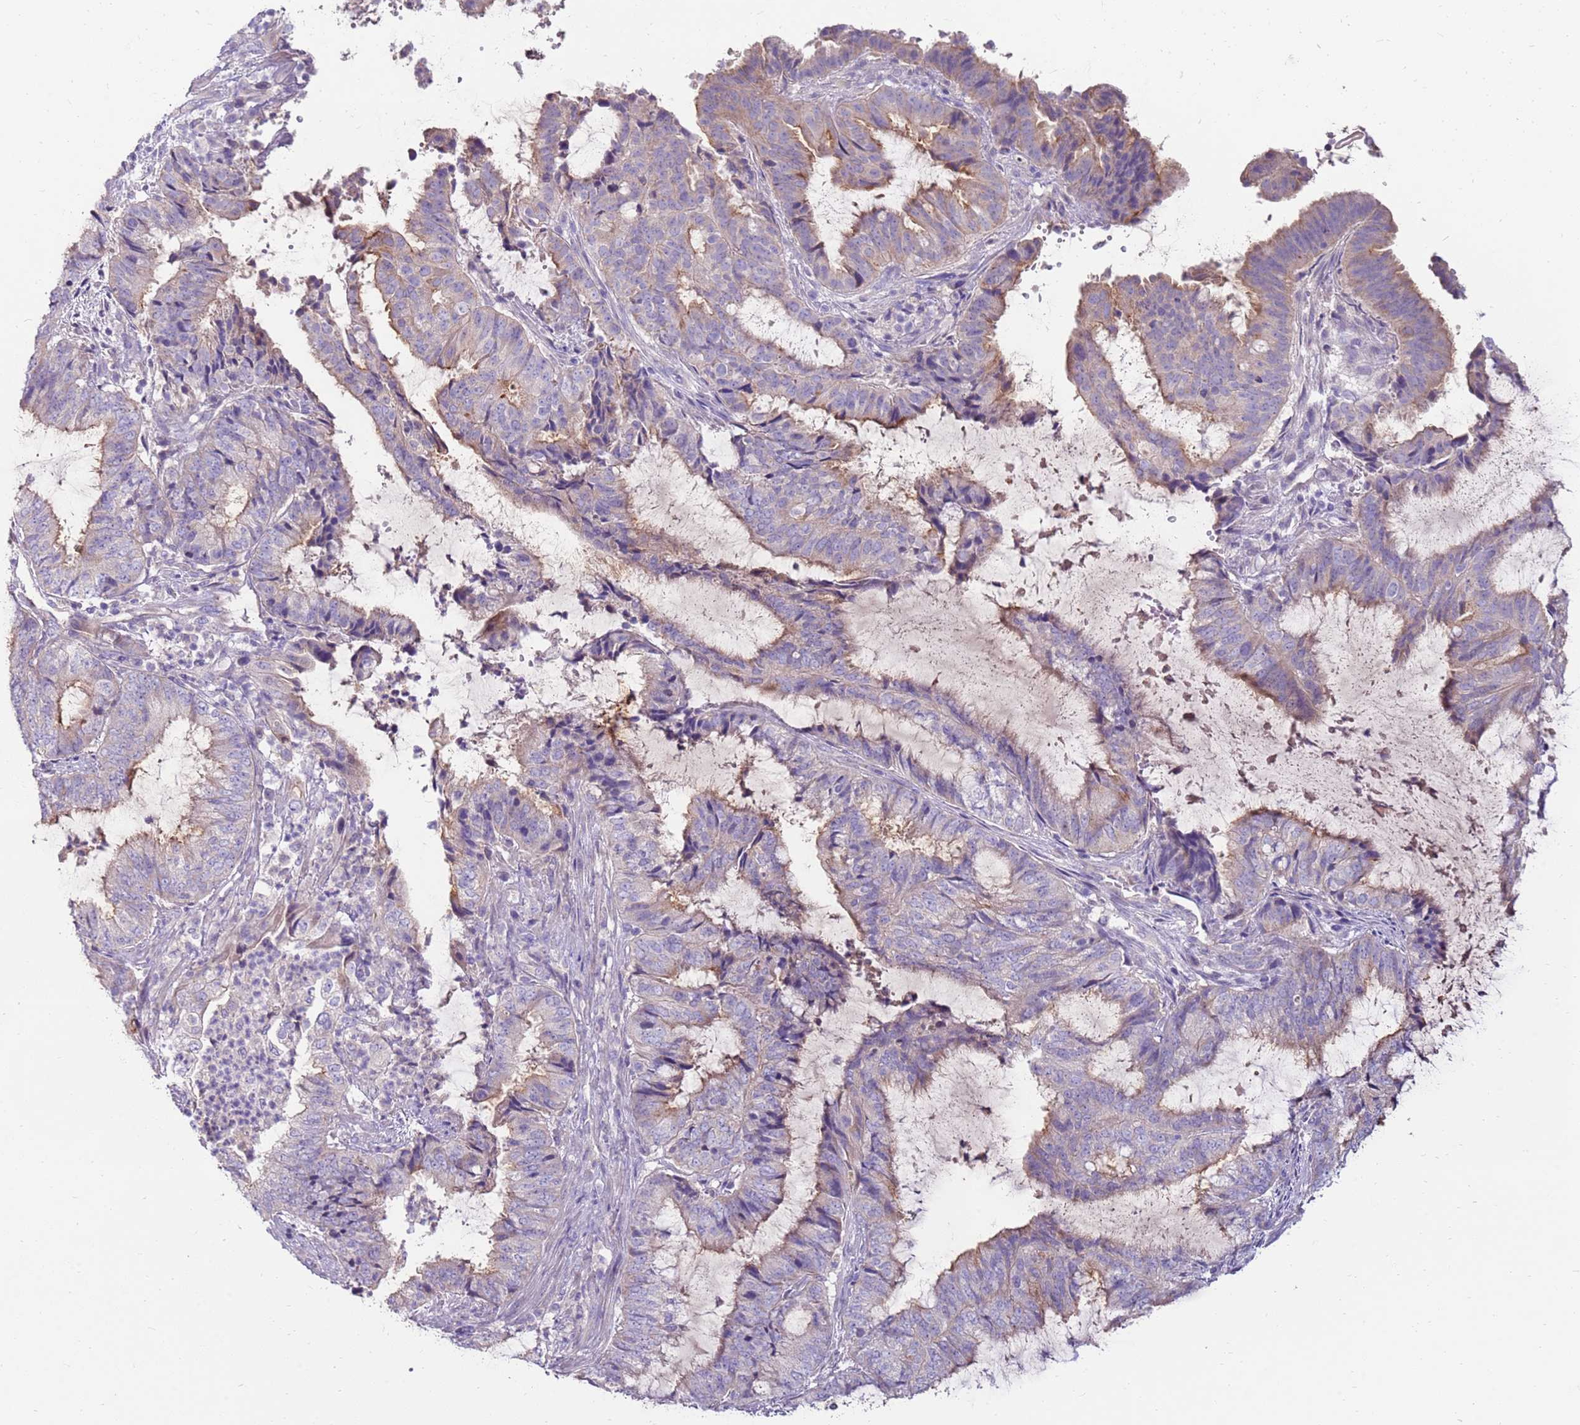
{"staining": {"intensity": "weak", "quantity": "<25%", "location": "cytoplasmic/membranous"}, "tissue": "endometrial cancer", "cell_type": "Tumor cells", "image_type": "cancer", "snomed": [{"axis": "morphology", "description": "Adenocarcinoma, NOS"}, {"axis": "topography", "description": "Endometrium"}], "caption": "Endometrial cancer (adenocarcinoma) stained for a protein using immunohistochemistry (IHC) demonstrates no staining tumor cells.", "gene": "SLC44A4", "patient": {"sex": "female", "age": 51}}